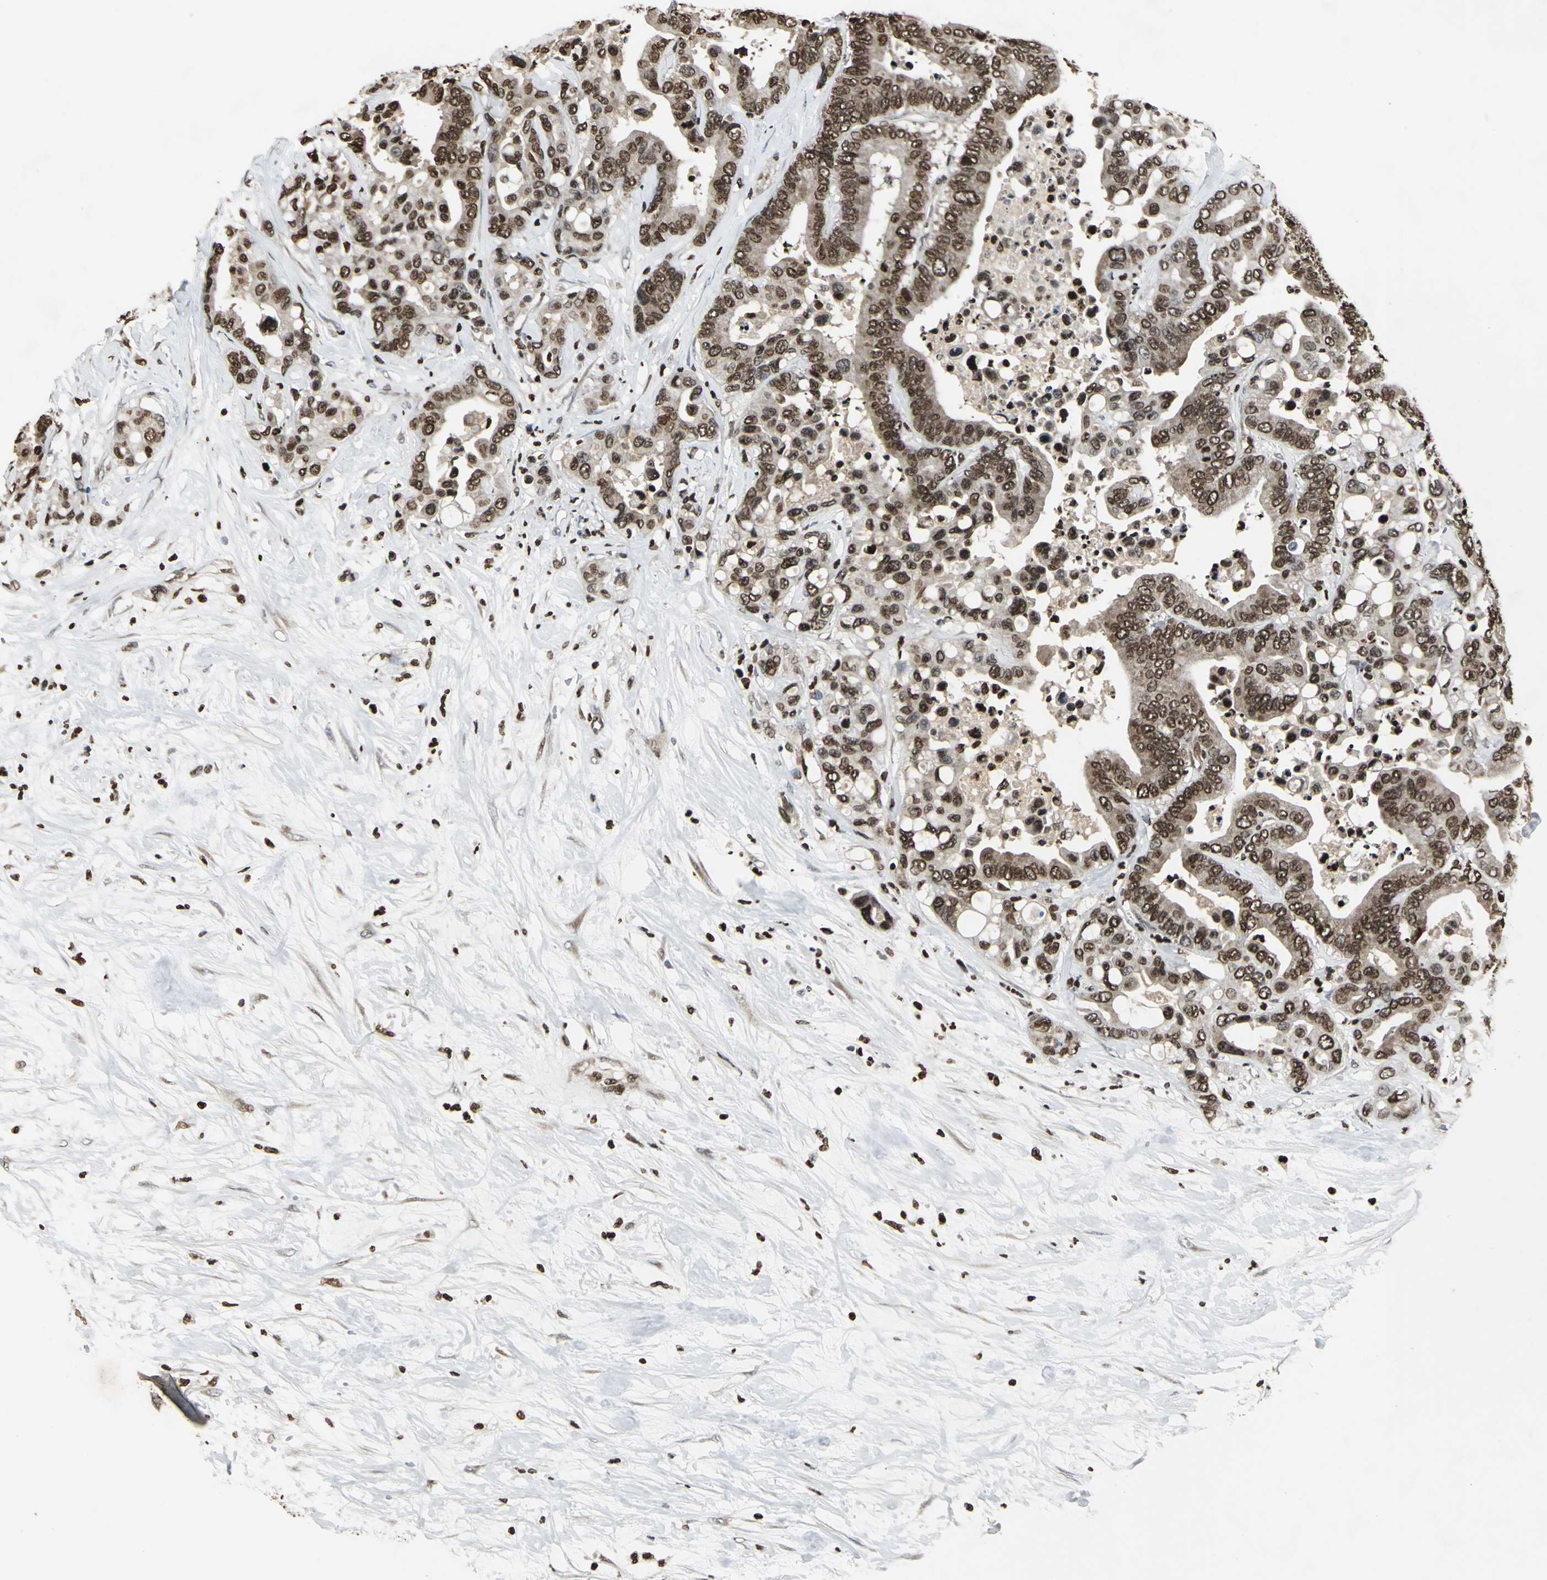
{"staining": {"intensity": "strong", "quantity": ">75%", "location": "cytoplasmic/membranous,nuclear"}, "tissue": "colorectal cancer", "cell_type": "Tumor cells", "image_type": "cancer", "snomed": [{"axis": "morphology", "description": "Normal tissue, NOS"}, {"axis": "morphology", "description": "Adenocarcinoma, NOS"}, {"axis": "topography", "description": "Colon"}], "caption": "Adenocarcinoma (colorectal) stained with a protein marker reveals strong staining in tumor cells.", "gene": "AHR", "patient": {"sex": "male", "age": 82}}